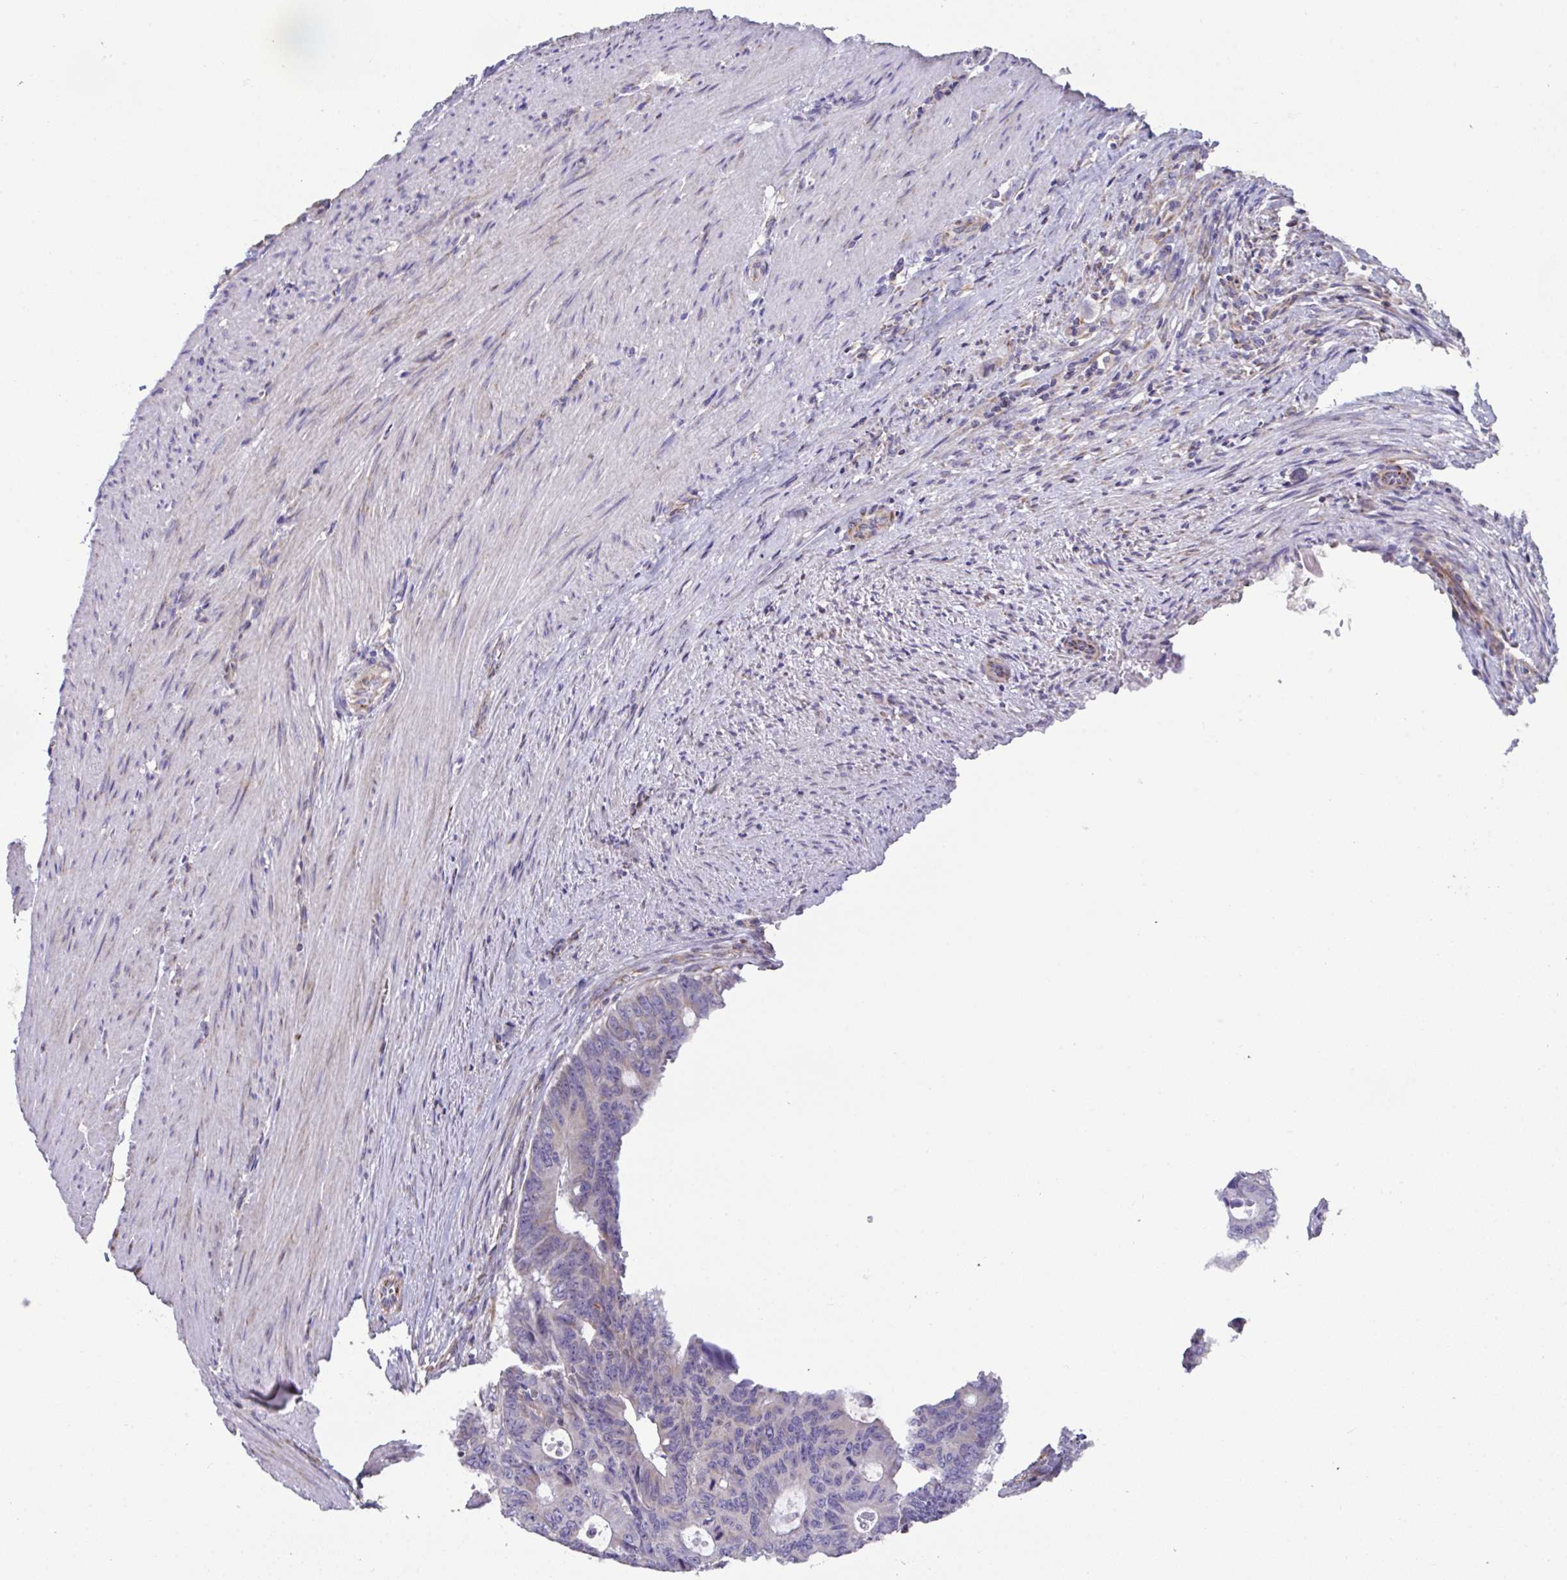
{"staining": {"intensity": "negative", "quantity": "none", "location": "none"}, "tissue": "colorectal cancer", "cell_type": "Tumor cells", "image_type": "cancer", "snomed": [{"axis": "morphology", "description": "Adenocarcinoma, NOS"}, {"axis": "topography", "description": "Colon"}], "caption": "DAB immunohistochemical staining of human adenocarcinoma (colorectal) reveals no significant positivity in tumor cells. (DAB (3,3'-diaminobenzidine) immunohistochemistry (IHC) with hematoxylin counter stain).", "gene": "DOK7", "patient": {"sex": "male", "age": 62}}